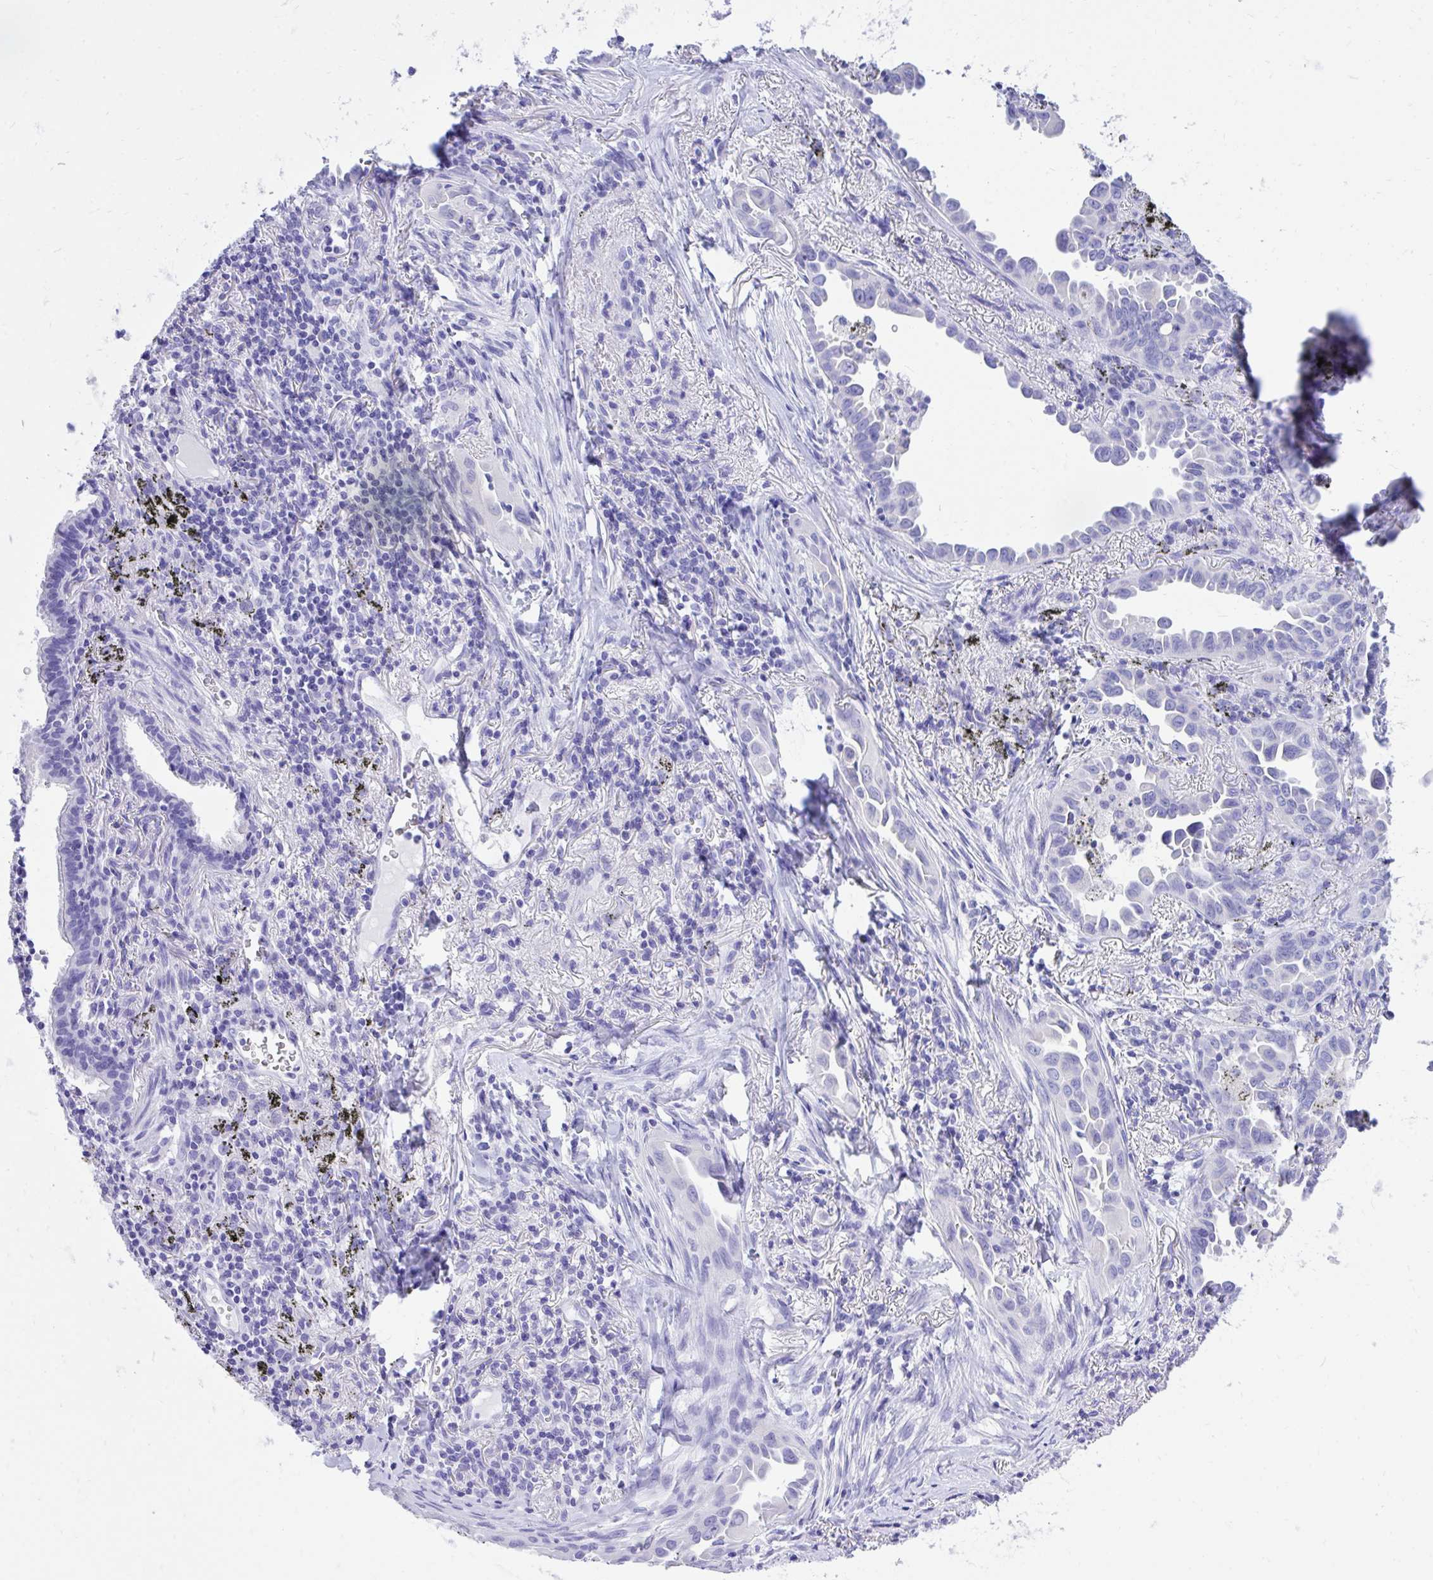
{"staining": {"intensity": "negative", "quantity": "none", "location": "none"}, "tissue": "lung cancer", "cell_type": "Tumor cells", "image_type": "cancer", "snomed": [{"axis": "morphology", "description": "Adenocarcinoma, NOS"}, {"axis": "topography", "description": "Lung"}], "caption": "Image shows no protein staining in tumor cells of lung cancer tissue.", "gene": "MON1A", "patient": {"sex": "male", "age": 68}}